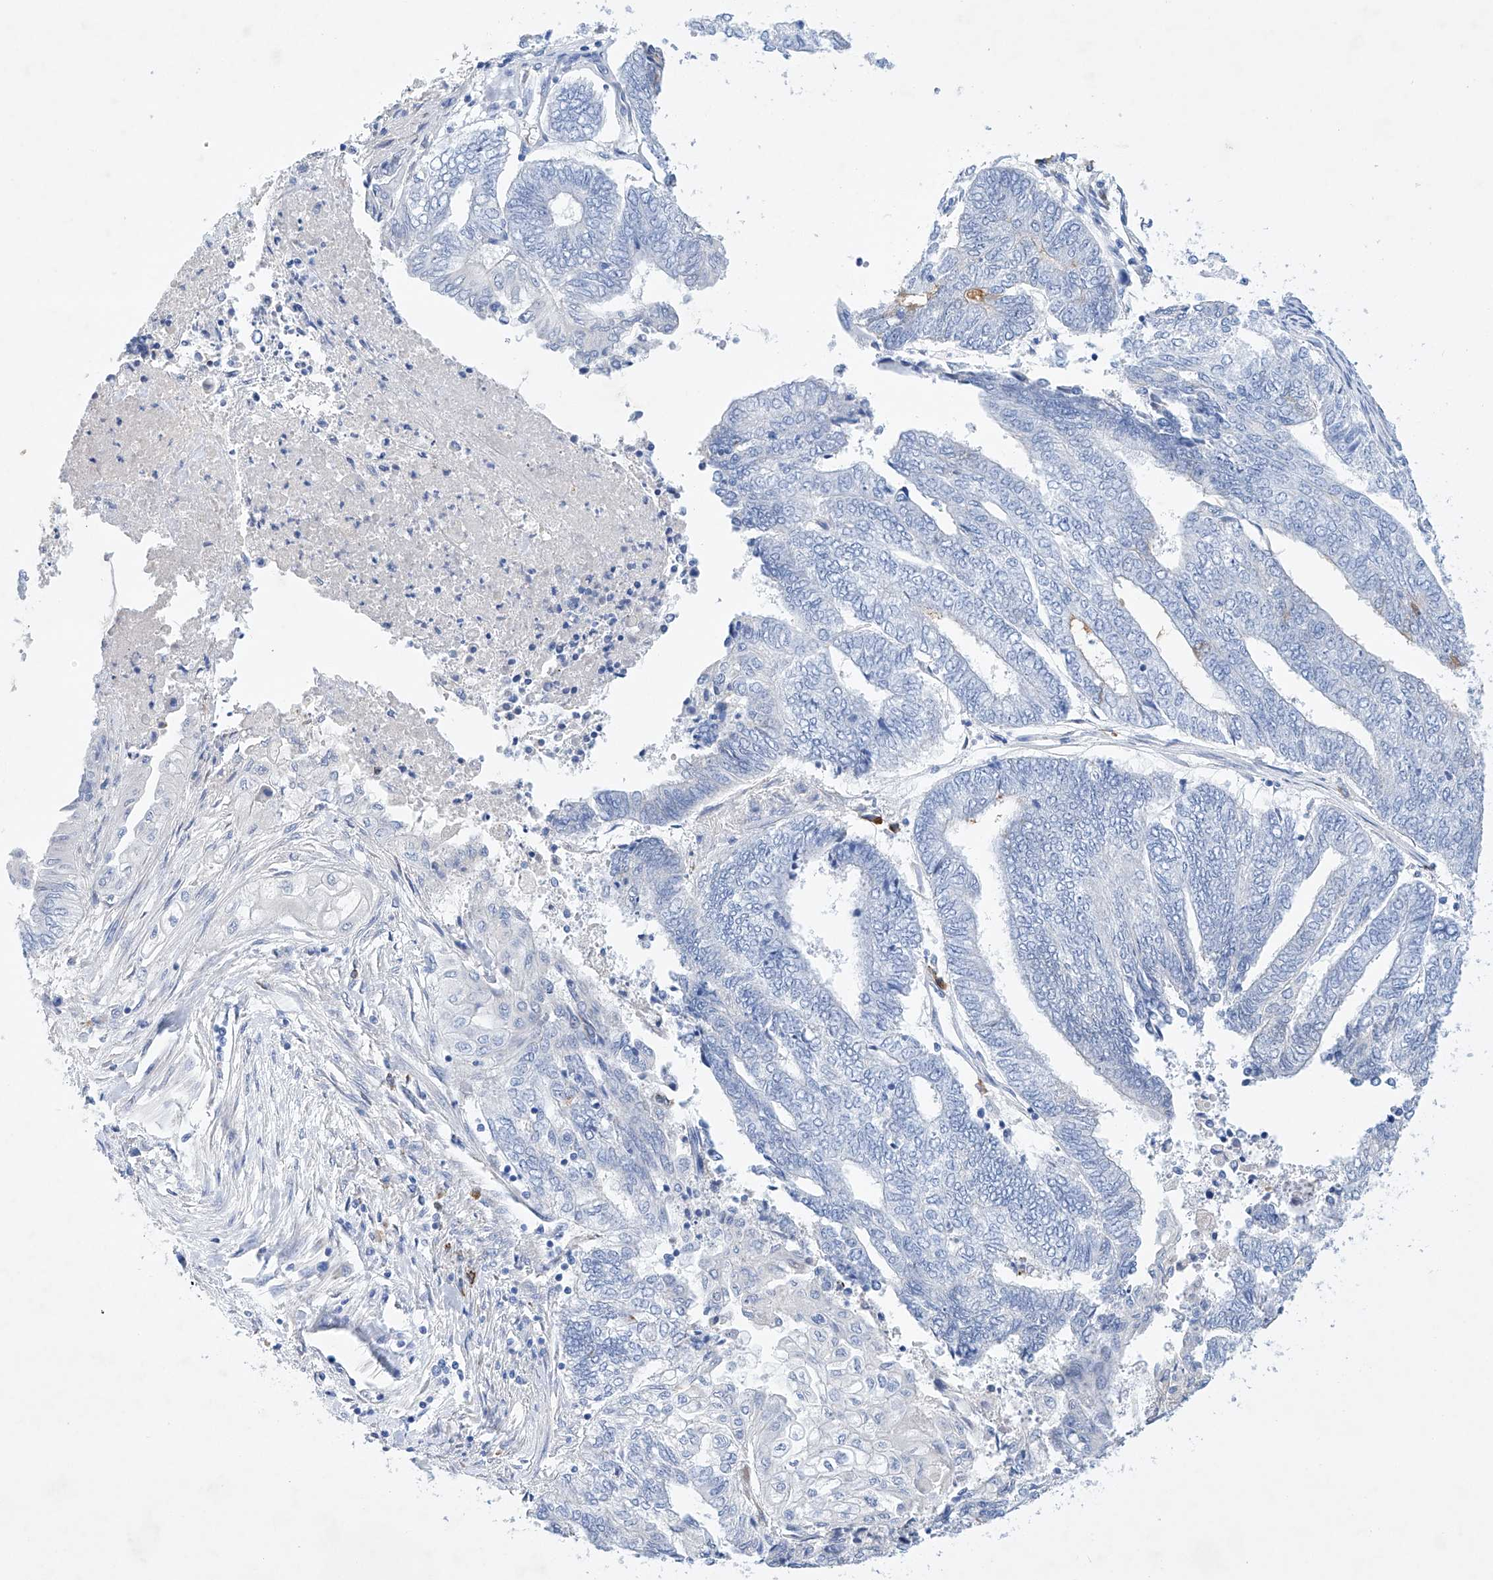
{"staining": {"intensity": "negative", "quantity": "none", "location": "none"}, "tissue": "endometrial cancer", "cell_type": "Tumor cells", "image_type": "cancer", "snomed": [{"axis": "morphology", "description": "Adenocarcinoma, NOS"}, {"axis": "topography", "description": "Uterus"}, {"axis": "topography", "description": "Endometrium"}], "caption": "This is a photomicrograph of immunohistochemistry (IHC) staining of endometrial cancer, which shows no positivity in tumor cells.", "gene": "LURAP1", "patient": {"sex": "female", "age": 70}}